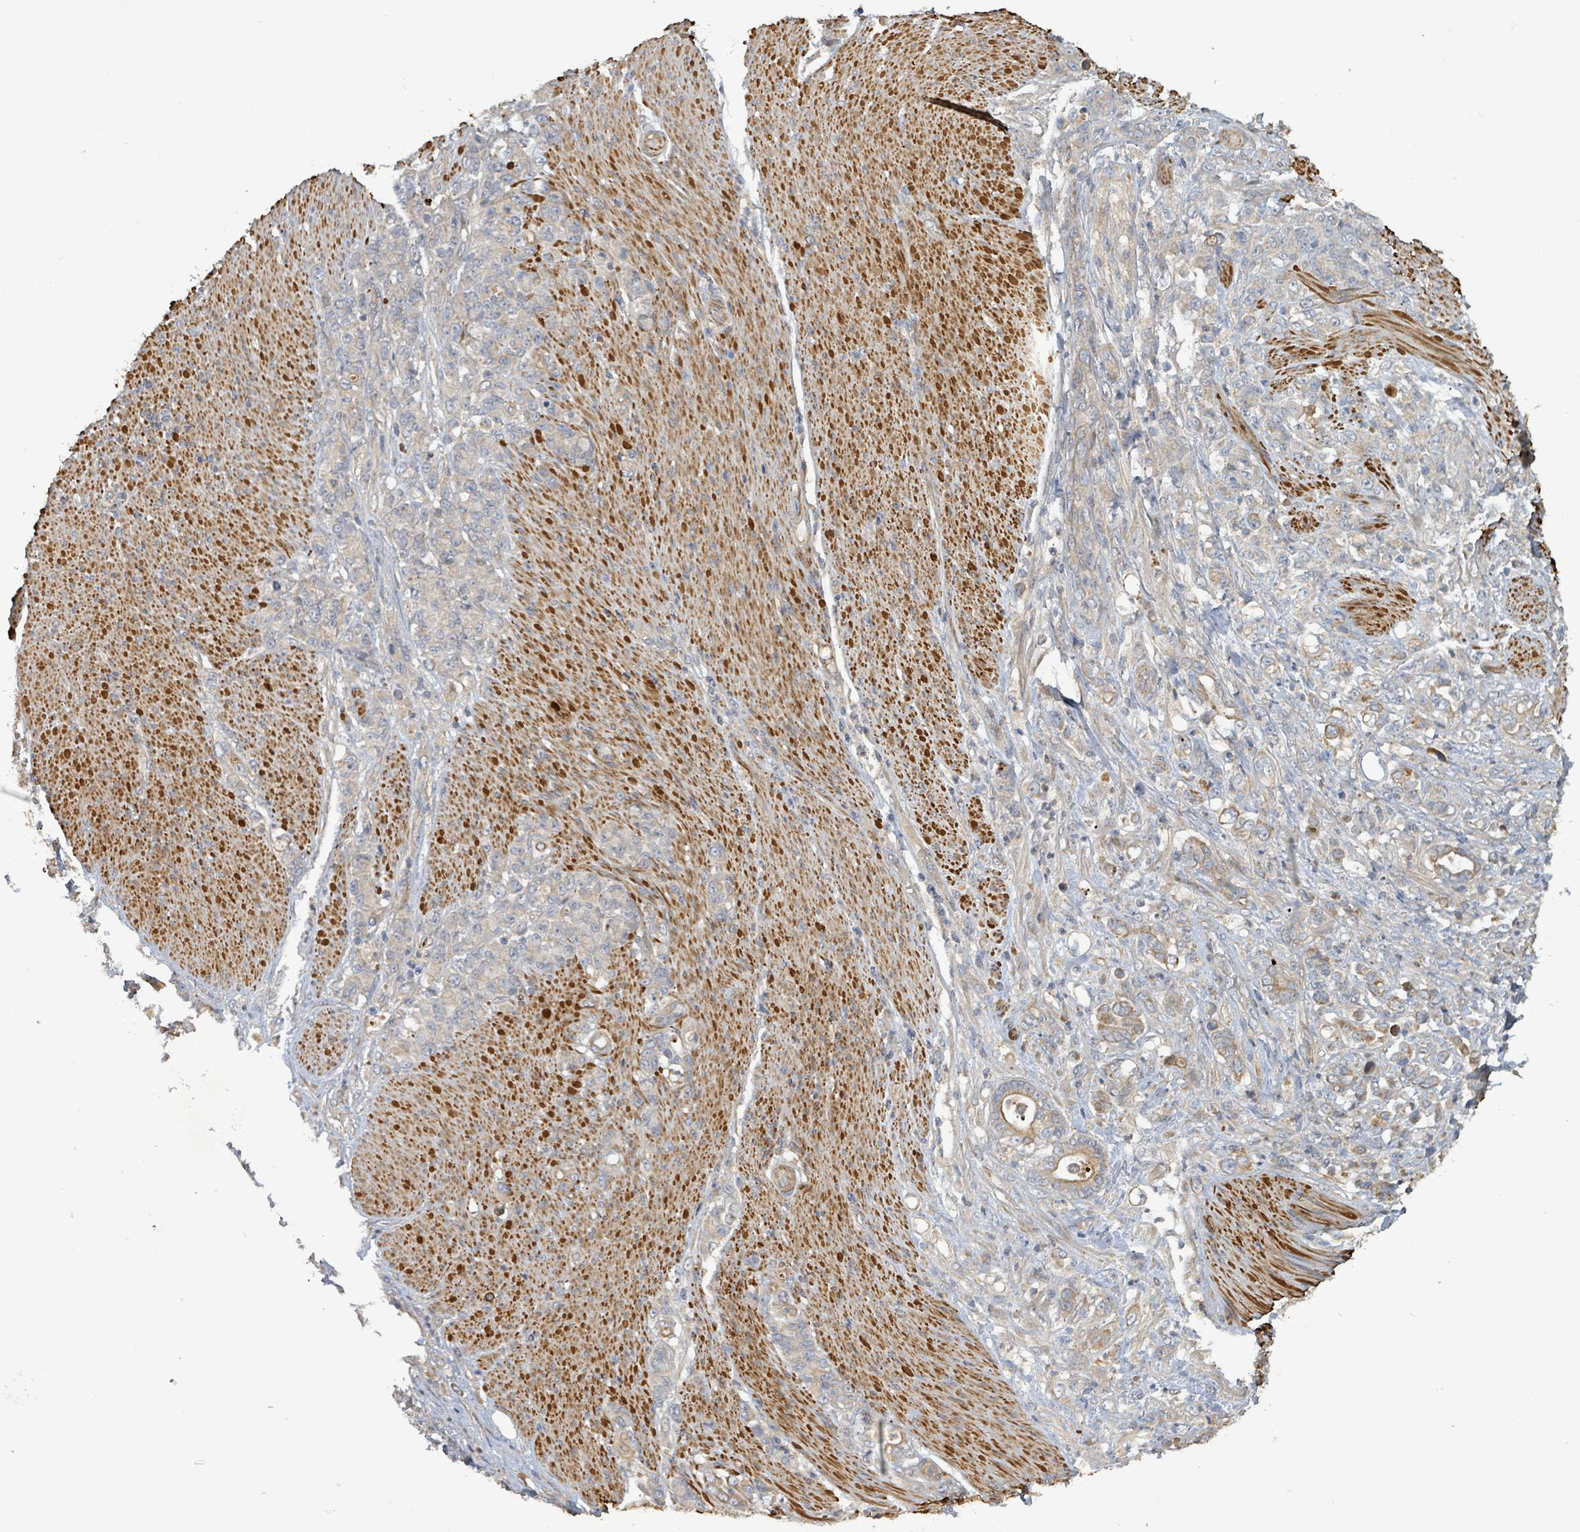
{"staining": {"intensity": "moderate", "quantity": "<25%", "location": "cytoplasmic/membranous"}, "tissue": "stomach cancer", "cell_type": "Tumor cells", "image_type": "cancer", "snomed": [{"axis": "morphology", "description": "Adenocarcinoma, NOS"}, {"axis": "topography", "description": "Stomach"}], "caption": "Protein expression analysis of stomach cancer exhibits moderate cytoplasmic/membranous positivity in about <25% of tumor cells.", "gene": "STARD4", "patient": {"sex": "female", "age": 79}}